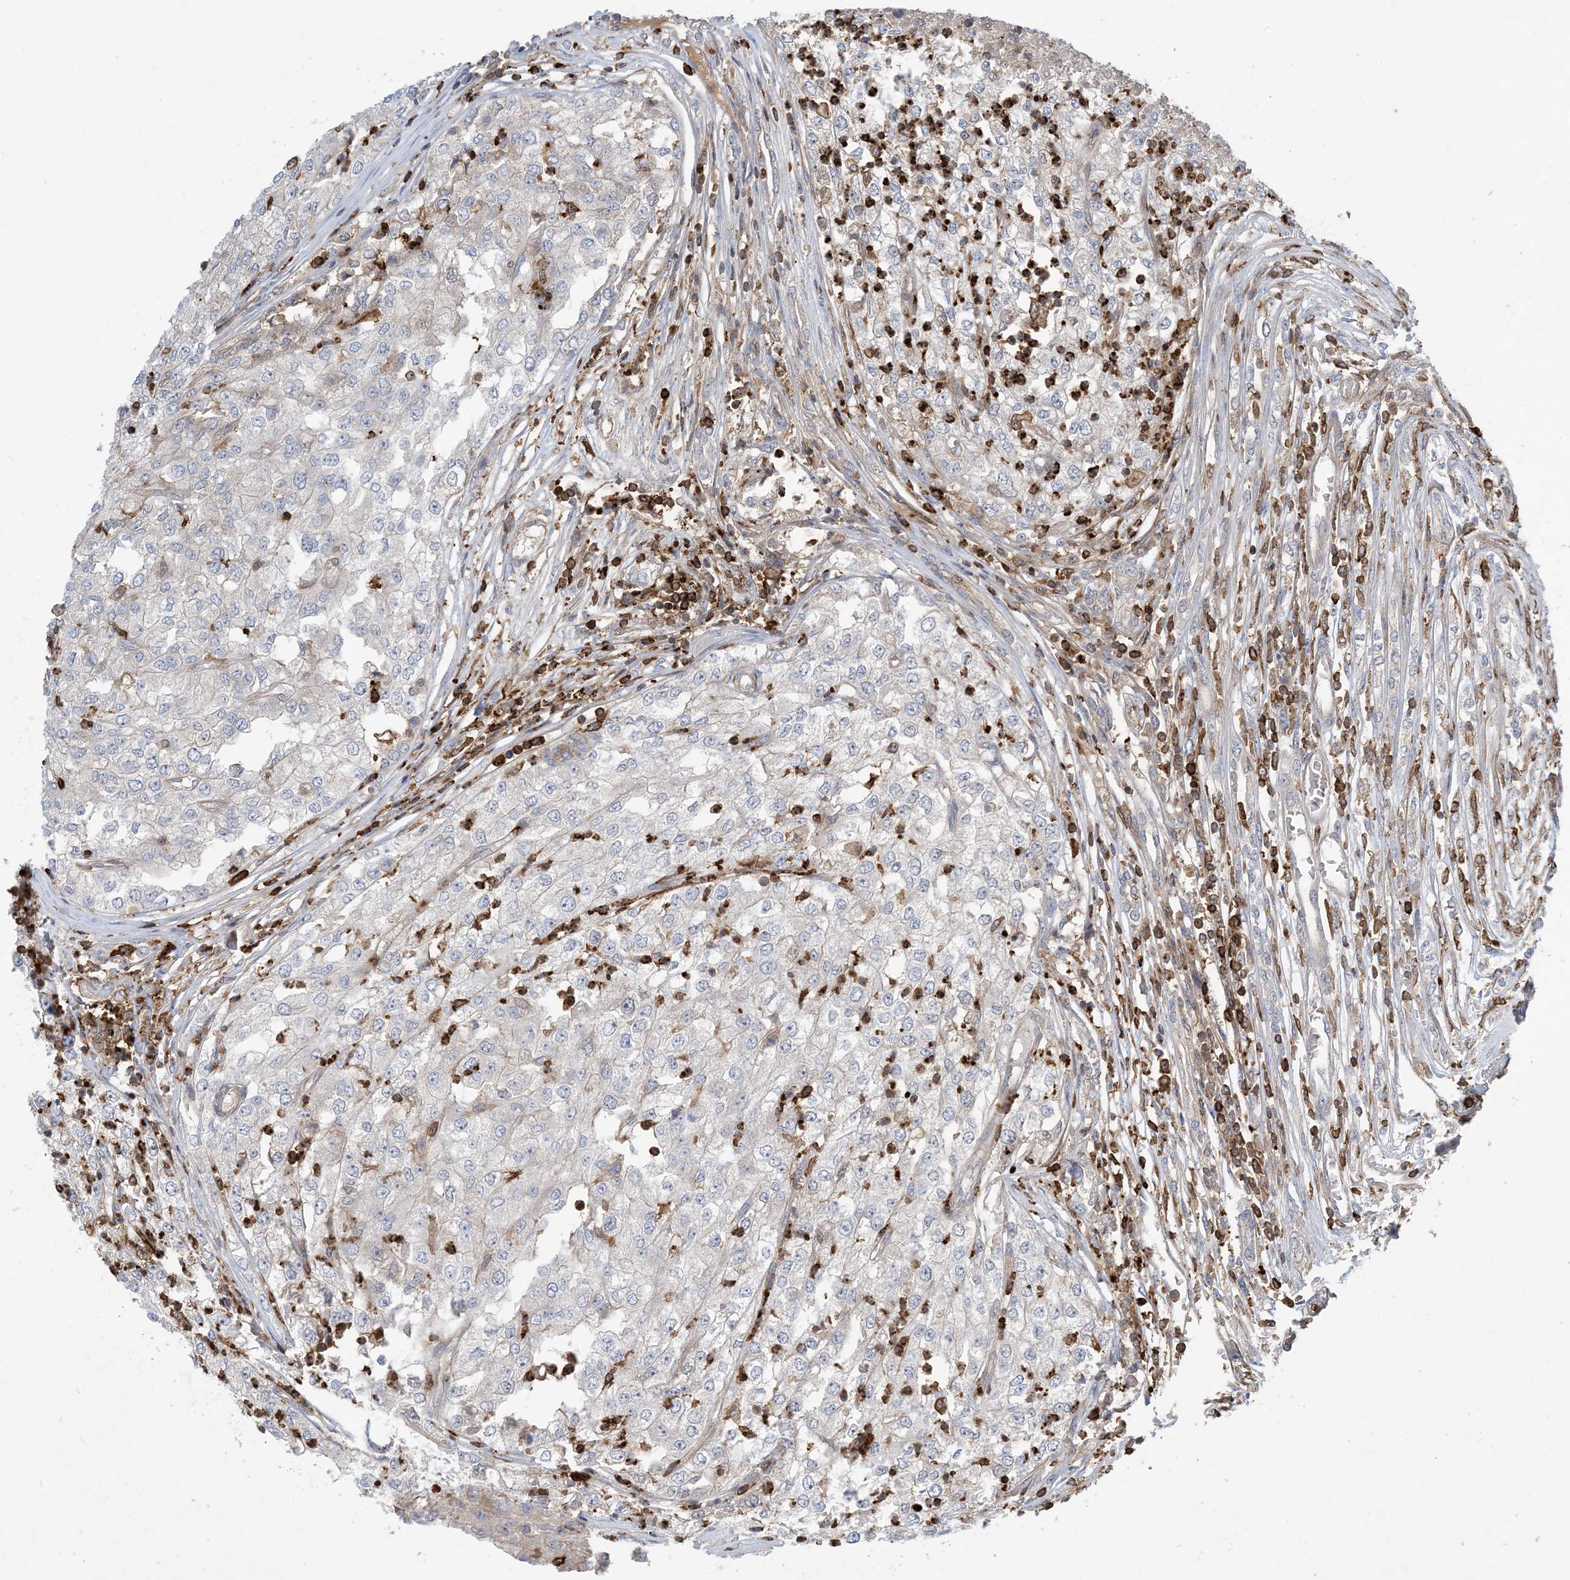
{"staining": {"intensity": "negative", "quantity": "none", "location": "none"}, "tissue": "renal cancer", "cell_type": "Tumor cells", "image_type": "cancer", "snomed": [{"axis": "morphology", "description": "Adenocarcinoma, NOS"}, {"axis": "topography", "description": "Kidney"}], "caption": "The image shows no staining of tumor cells in renal cancer (adenocarcinoma).", "gene": "AK9", "patient": {"sex": "female", "age": 54}}